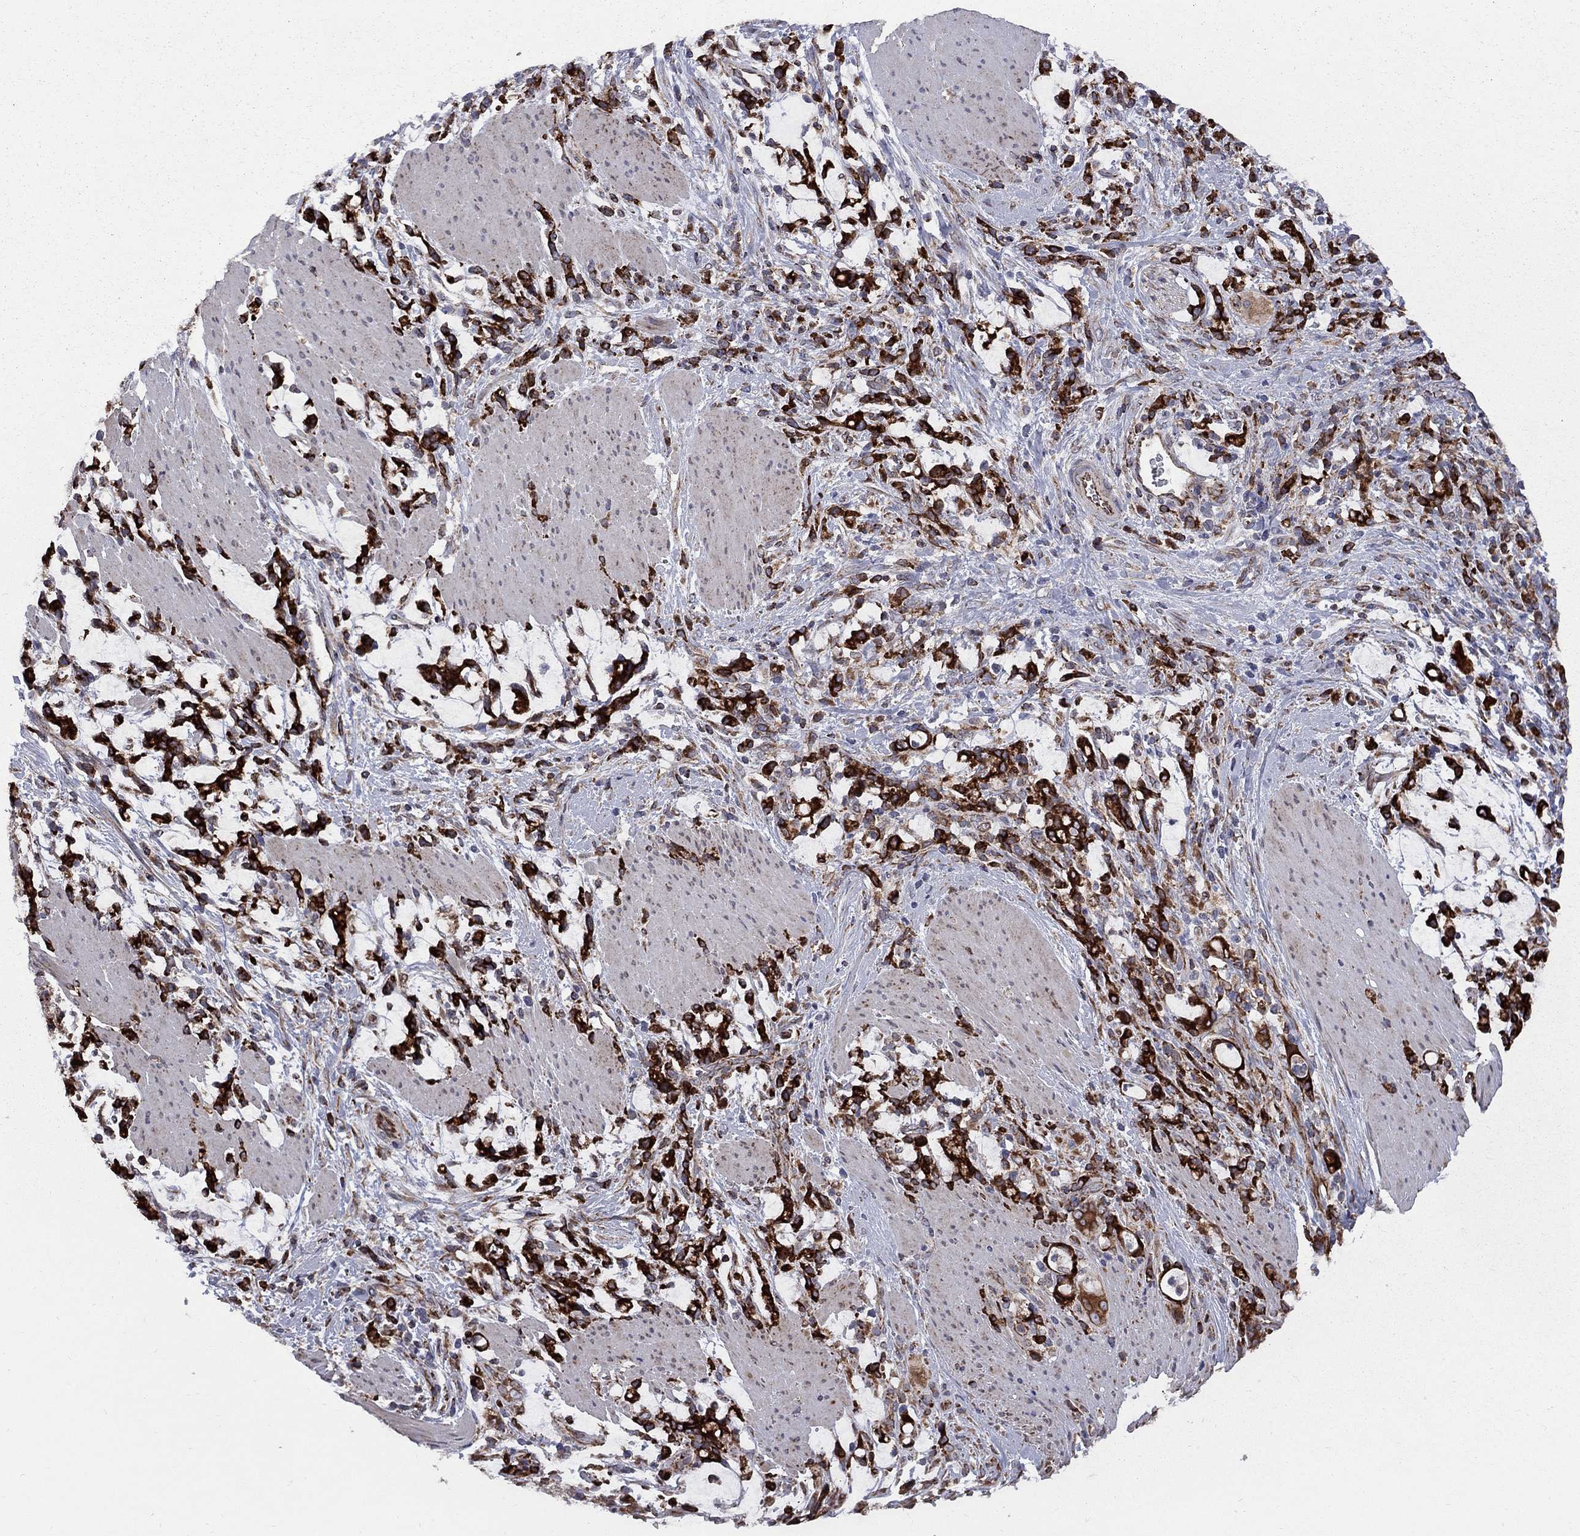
{"staining": {"intensity": "strong", "quantity": ">75%", "location": "cytoplasmic/membranous"}, "tissue": "stomach cancer", "cell_type": "Tumor cells", "image_type": "cancer", "snomed": [{"axis": "morphology", "description": "Adenocarcinoma, NOS"}, {"axis": "topography", "description": "Stomach"}], "caption": "Adenocarcinoma (stomach) stained for a protein (brown) exhibits strong cytoplasmic/membranous positive expression in approximately >75% of tumor cells.", "gene": "CLPTM1", "patient": {"sex": "female", "age": 57}}